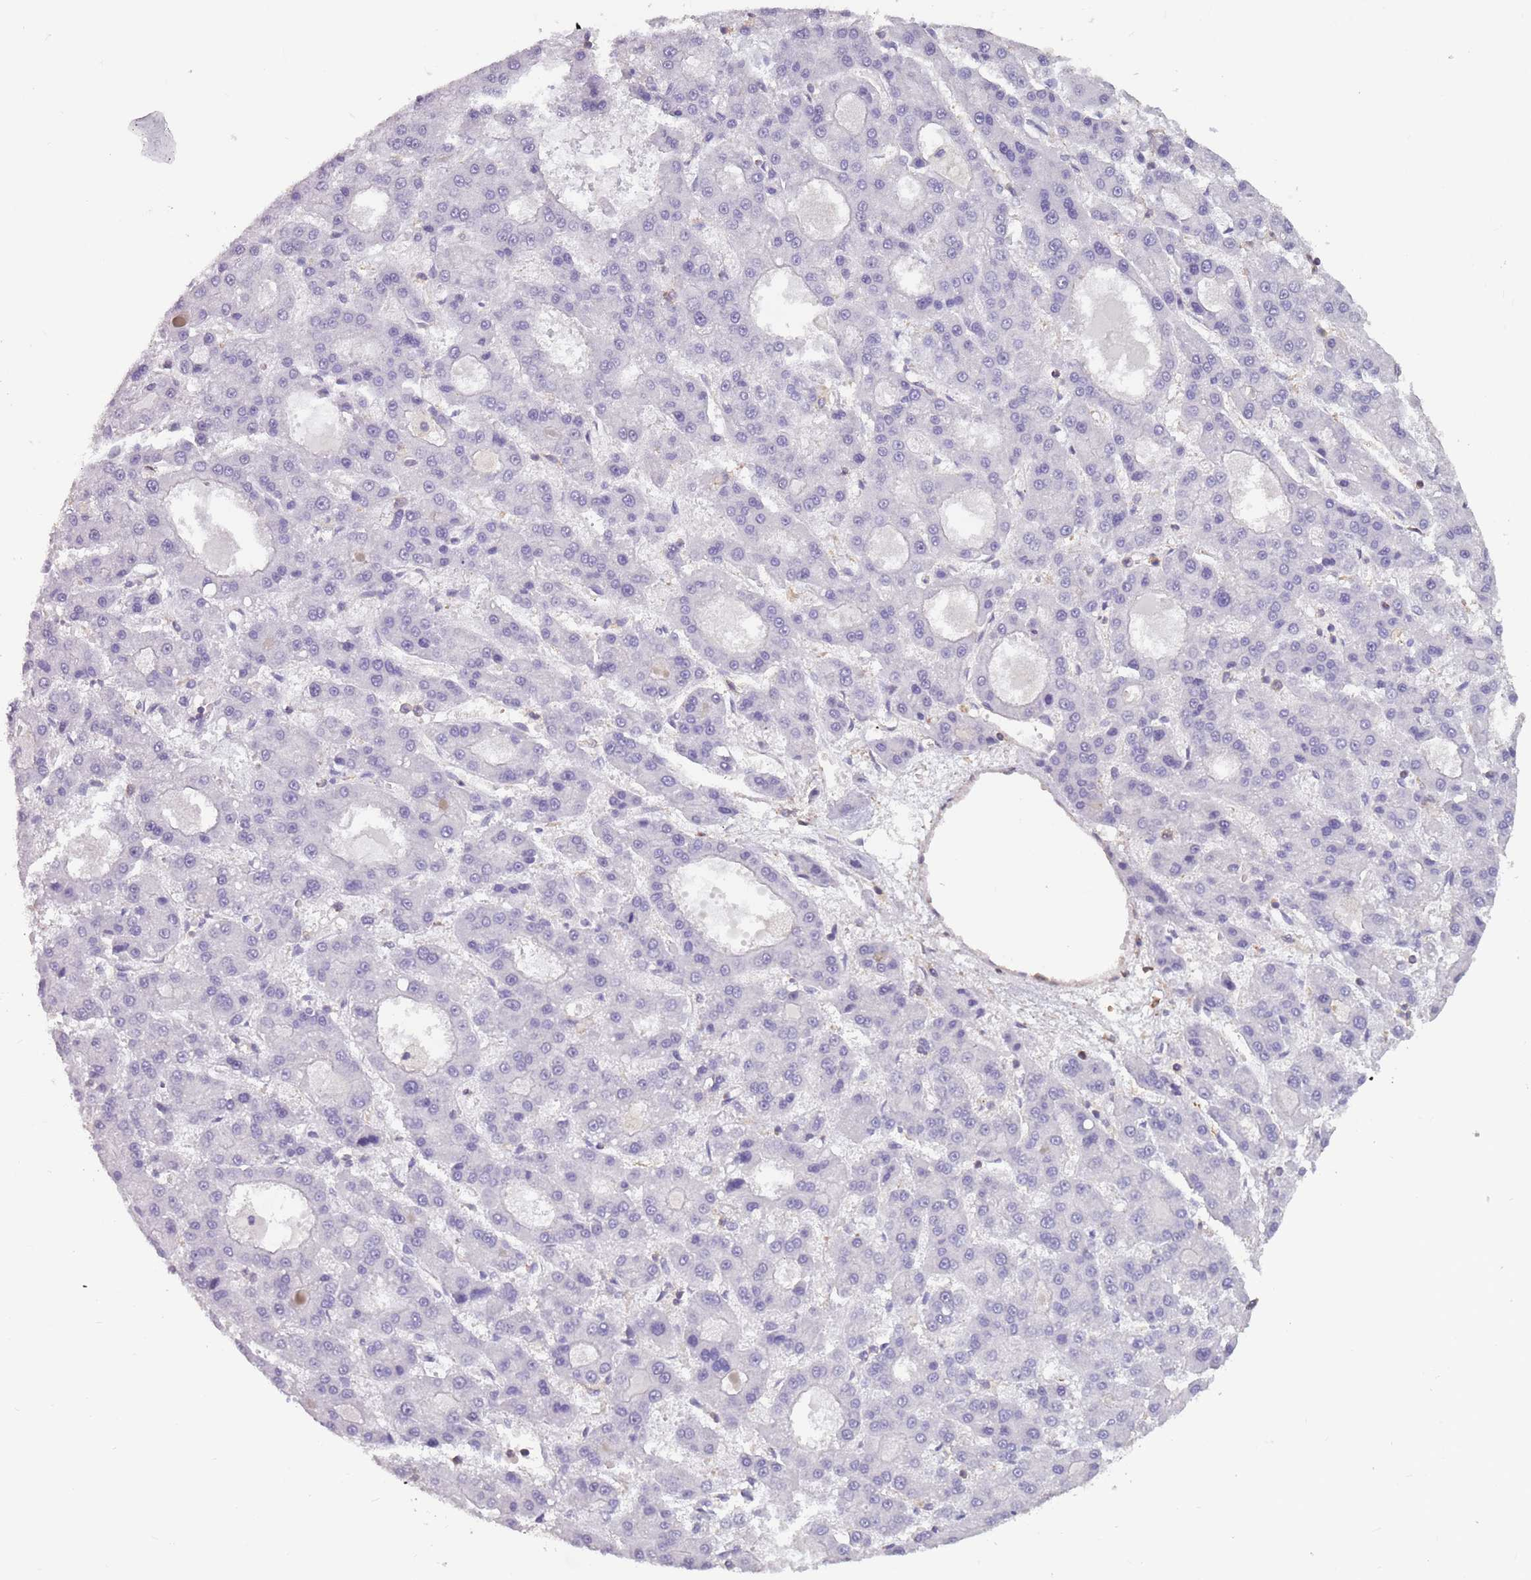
{"staining": {"intensity": "negative", "quantity": "none", "location": "none"}, "tissue": "liver cancer", "cell_type": "Tumor cells", "image_type": "cancer", "snomed": [{"axis": "morphology", "description": "Carcinoma, Hepatocellular, NOS"}, {"axis": "topography", "description": "Liver"}], "caption": "Immunohistochemistry (IHC) of liver hepatocellular carcinoma displays no expression in tumor cells.", "gene": "SUN5", "patient": {"sex": "male", "age": 70}}